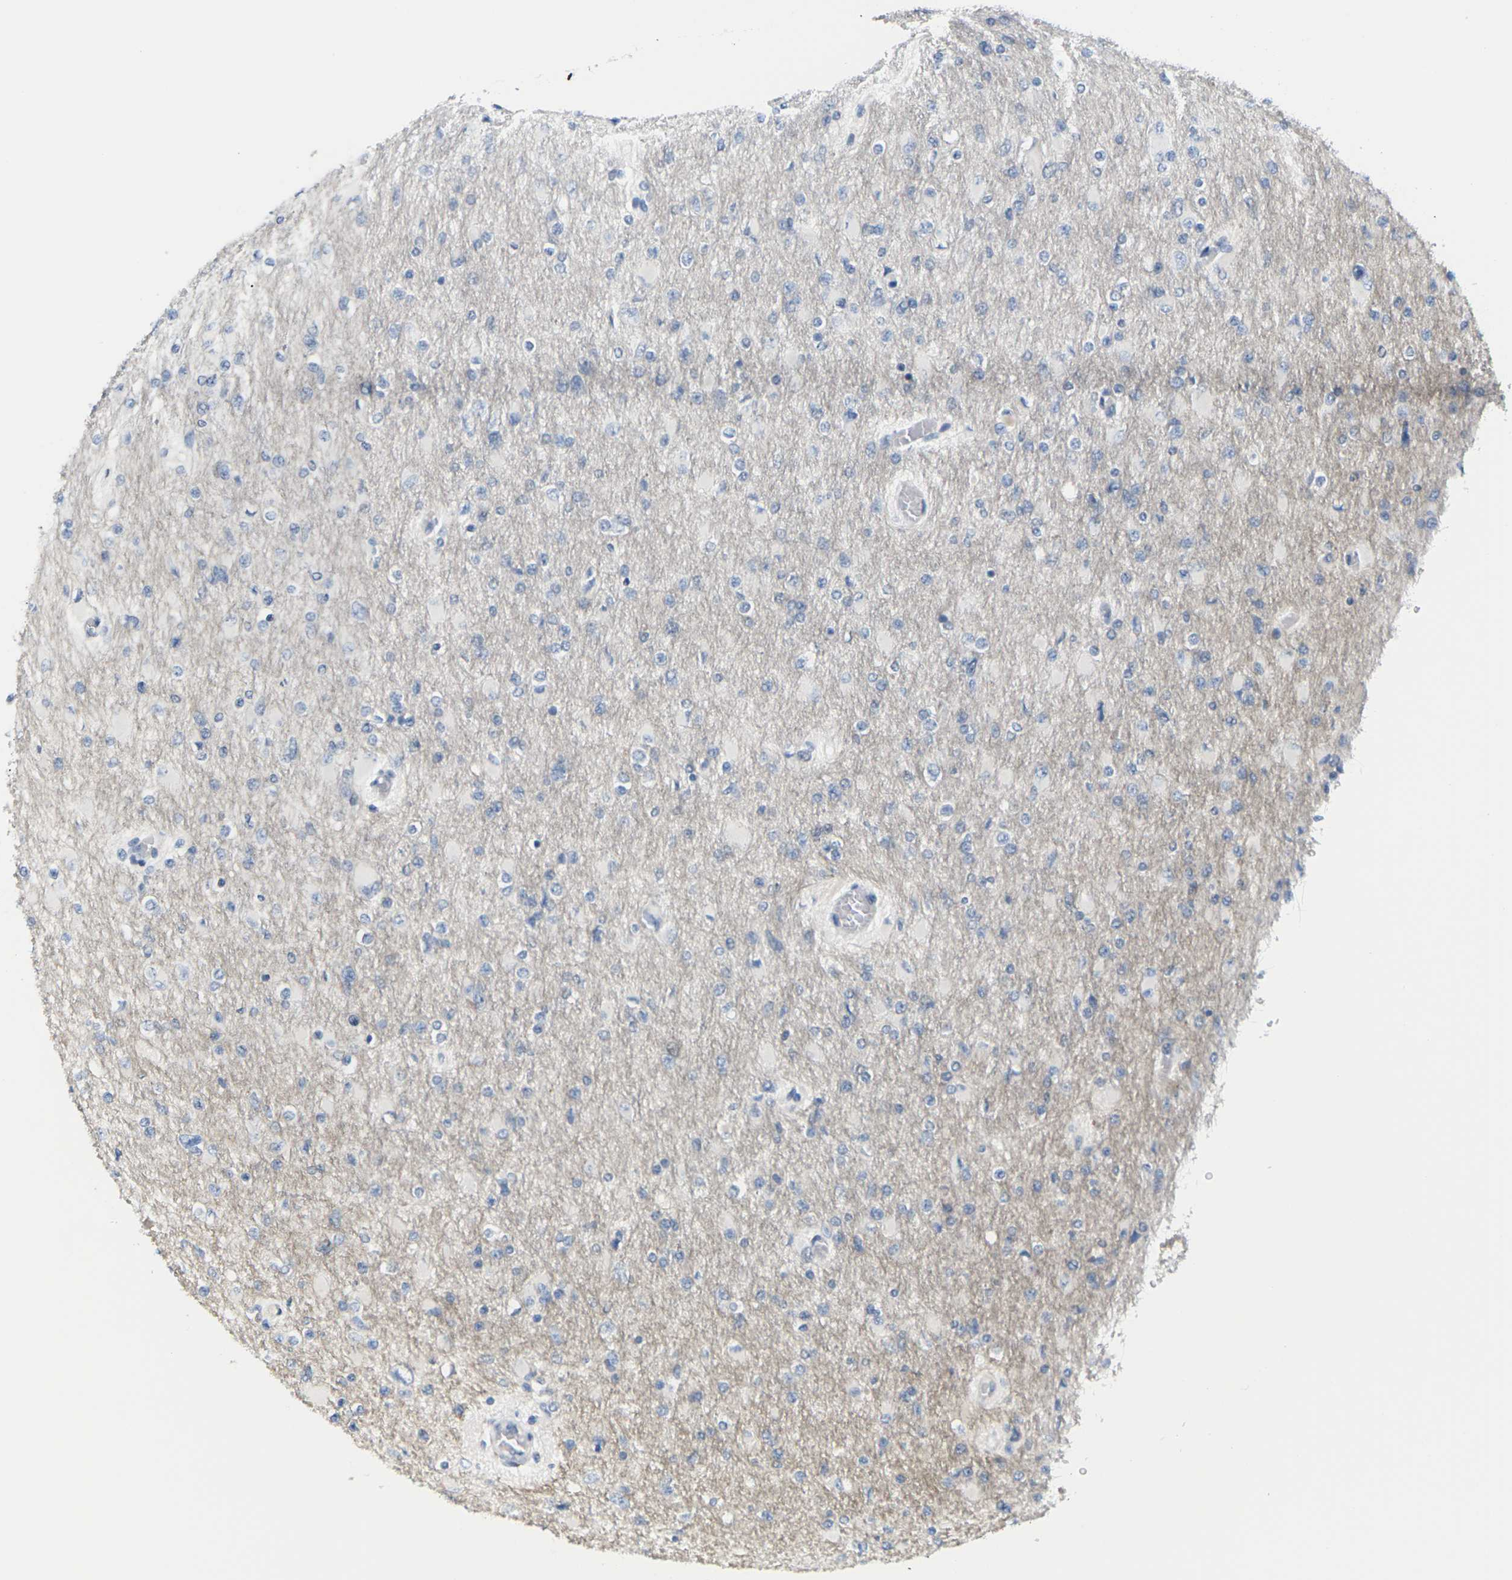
{"staining": {"intensity": "negative", "quantity": "none", "location": "none"}, "tissue": "glioma", "cell_type": "Tumor cells", "image_type": "cancer", "snomed": [{"axis": "morphology", "description": "Glioma, malignant, High grade"}, {"axis": "topography", "description": "Cerebral cortex"}], "caption": "The immunohistochemistry (IHC) photomicrograph has no significant positivity in tumor cells of glioma tissue.", "gene": "PKP2", "patient": {"sex": "female", "age": 36}}